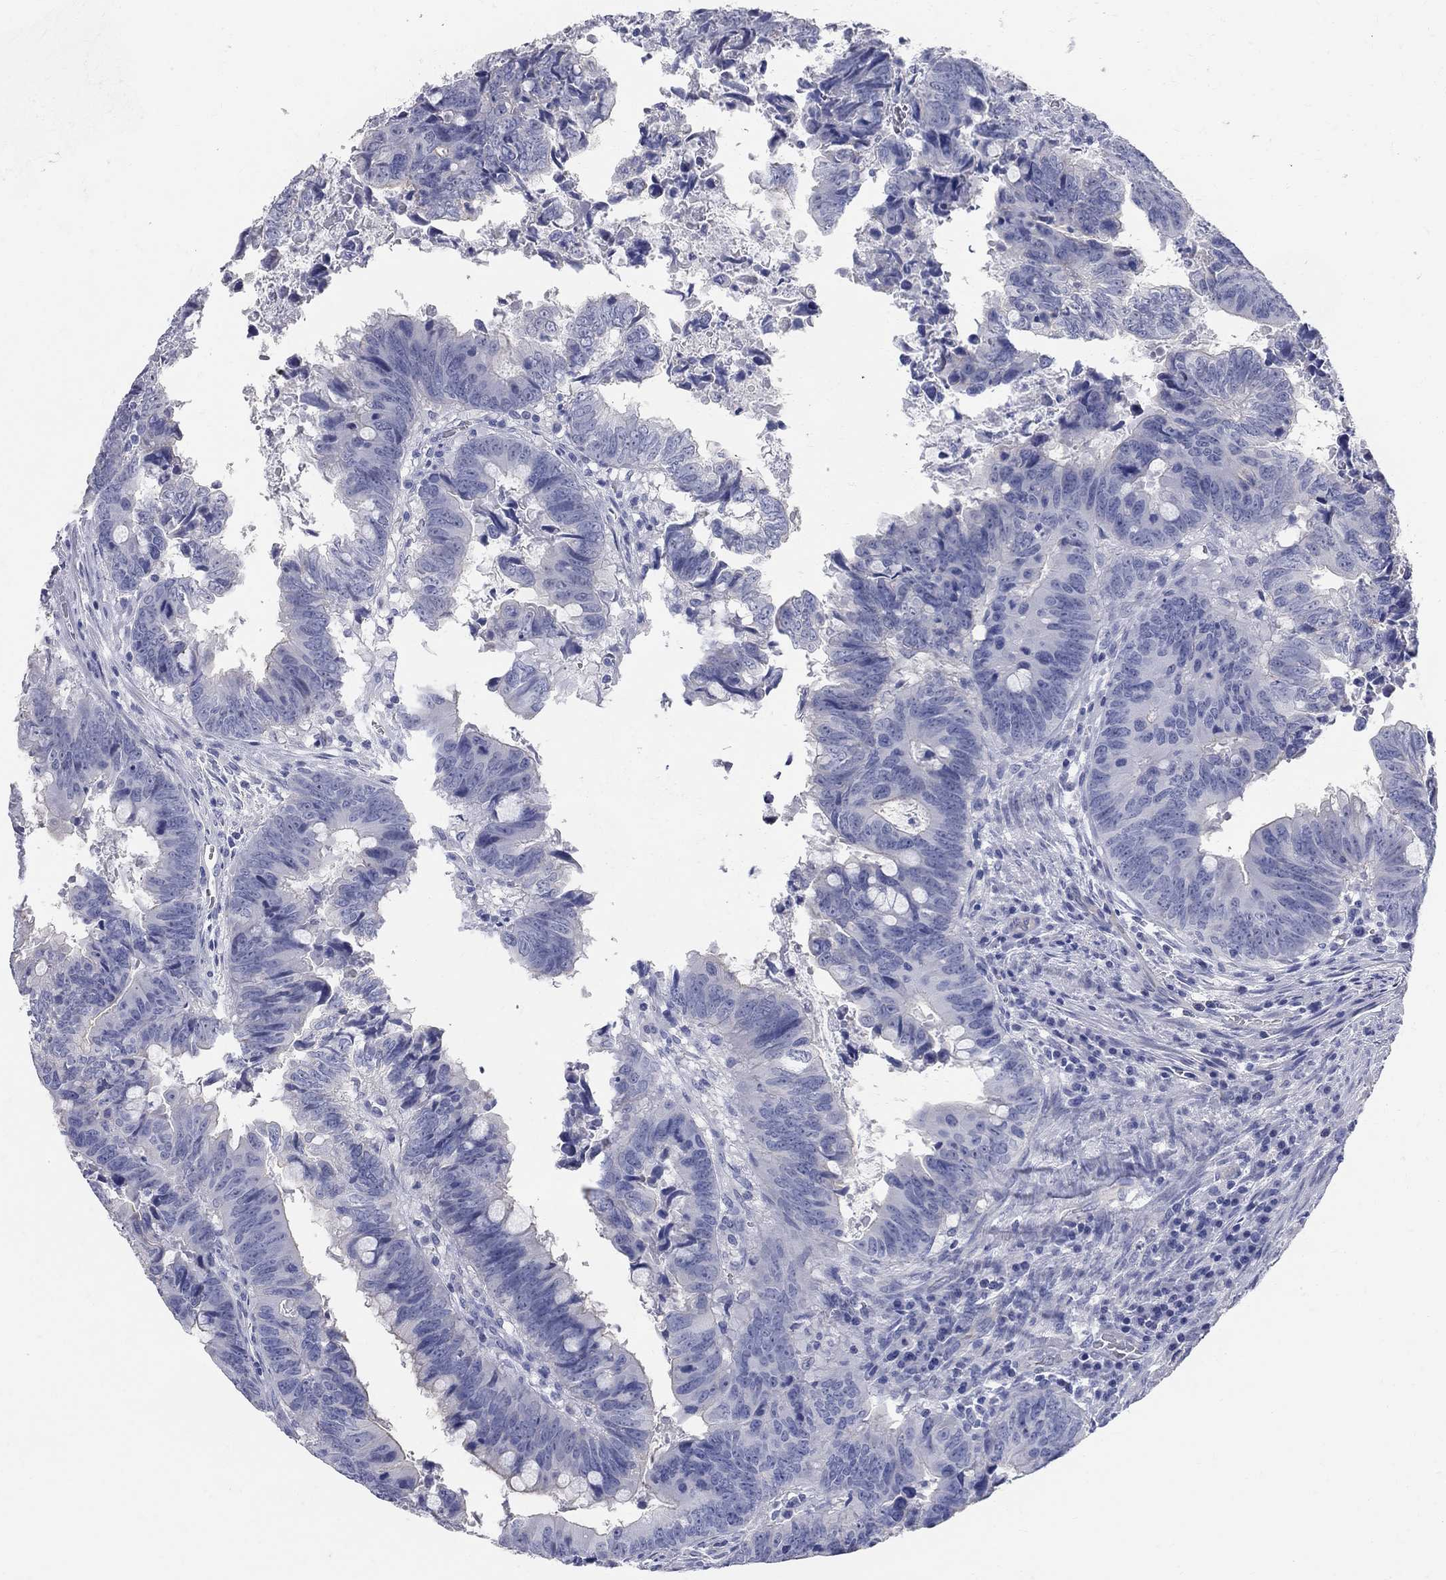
{"staining": {"intensity": "negative", "quantity": "none", "location": "none"}, "tissue": "colorectal cancer", "cell_type": "Tumor cells", "image_type": "cancer", "snomed": [{"axis": "morphology", "description": "Adenocarcinoma, NOS"}, {"axis": "topography", "description": "Colon"}], "caption": "The immunohistochemistry (IHC) micrograph has no significant positivity in tumor cells of adenocarcinoma (colorectal) tissue. (DAB (3,3'-diaminobenzidine) immunohistochemistry with hematoxylin counter stain).", "gene": "AOX1", "patient": {"sex": "female", "age": 82}}